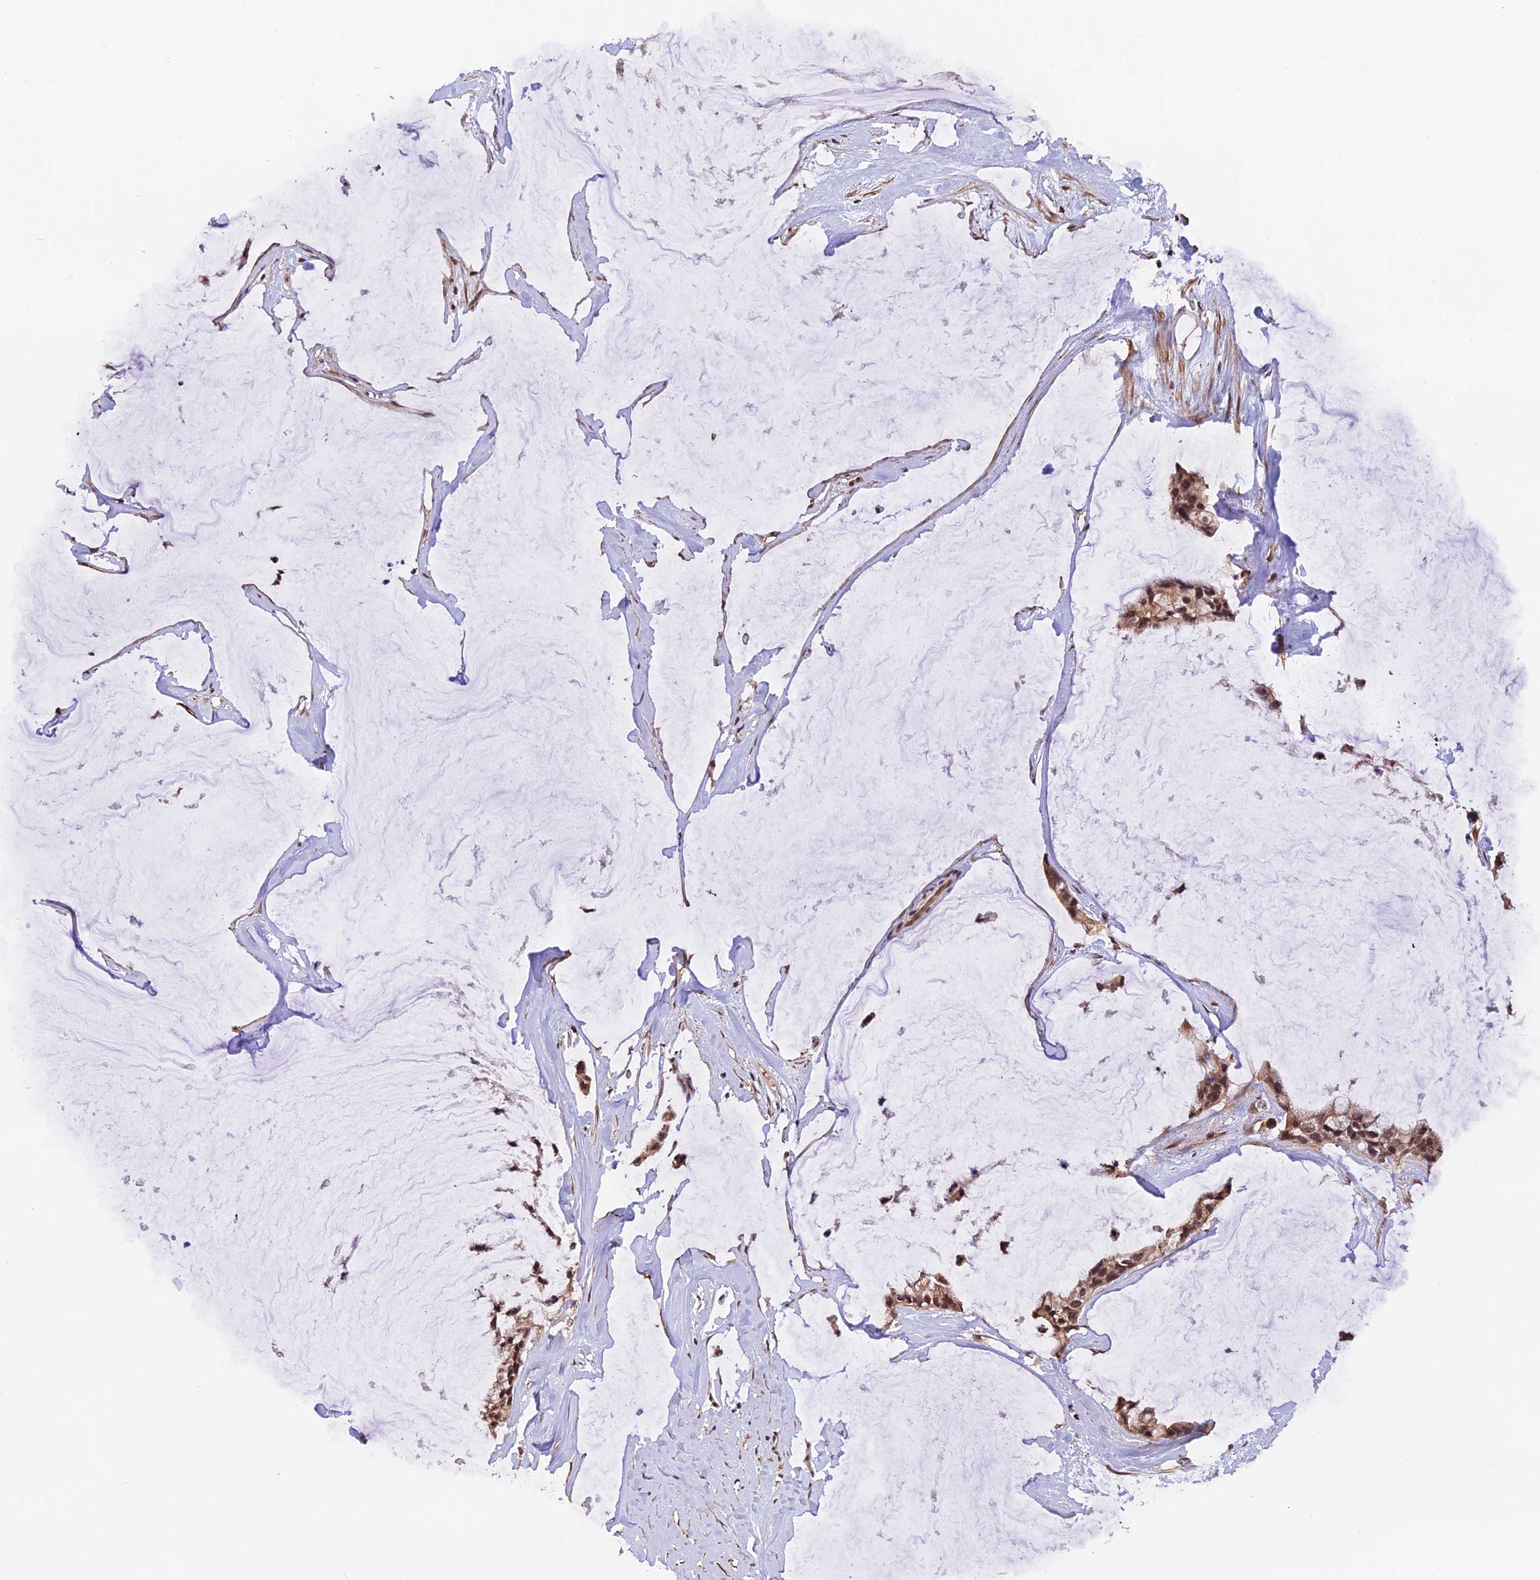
{"staining": {"intensity": "moderate", "quantity": ">75%", "location": "nuclear"}, "tissue": "ovarian cancer", "cell_type": "Tumor cells", "image_type": "cancer", "snomed": [{"axis": "morphology", "description": "Cystadenocarcinoma, mucinous, NOS"}, {"axis": "topography", "description": "Ovary"}], "caption": "Mucinous cystadenocarcinoma (ovarian) stained for a protein (brown) shows moderate nuclear positive staining in approximately >75% of tumor cells.", "gene": "ZC3H4", "patient": {"sex": "female", "age": 39}}